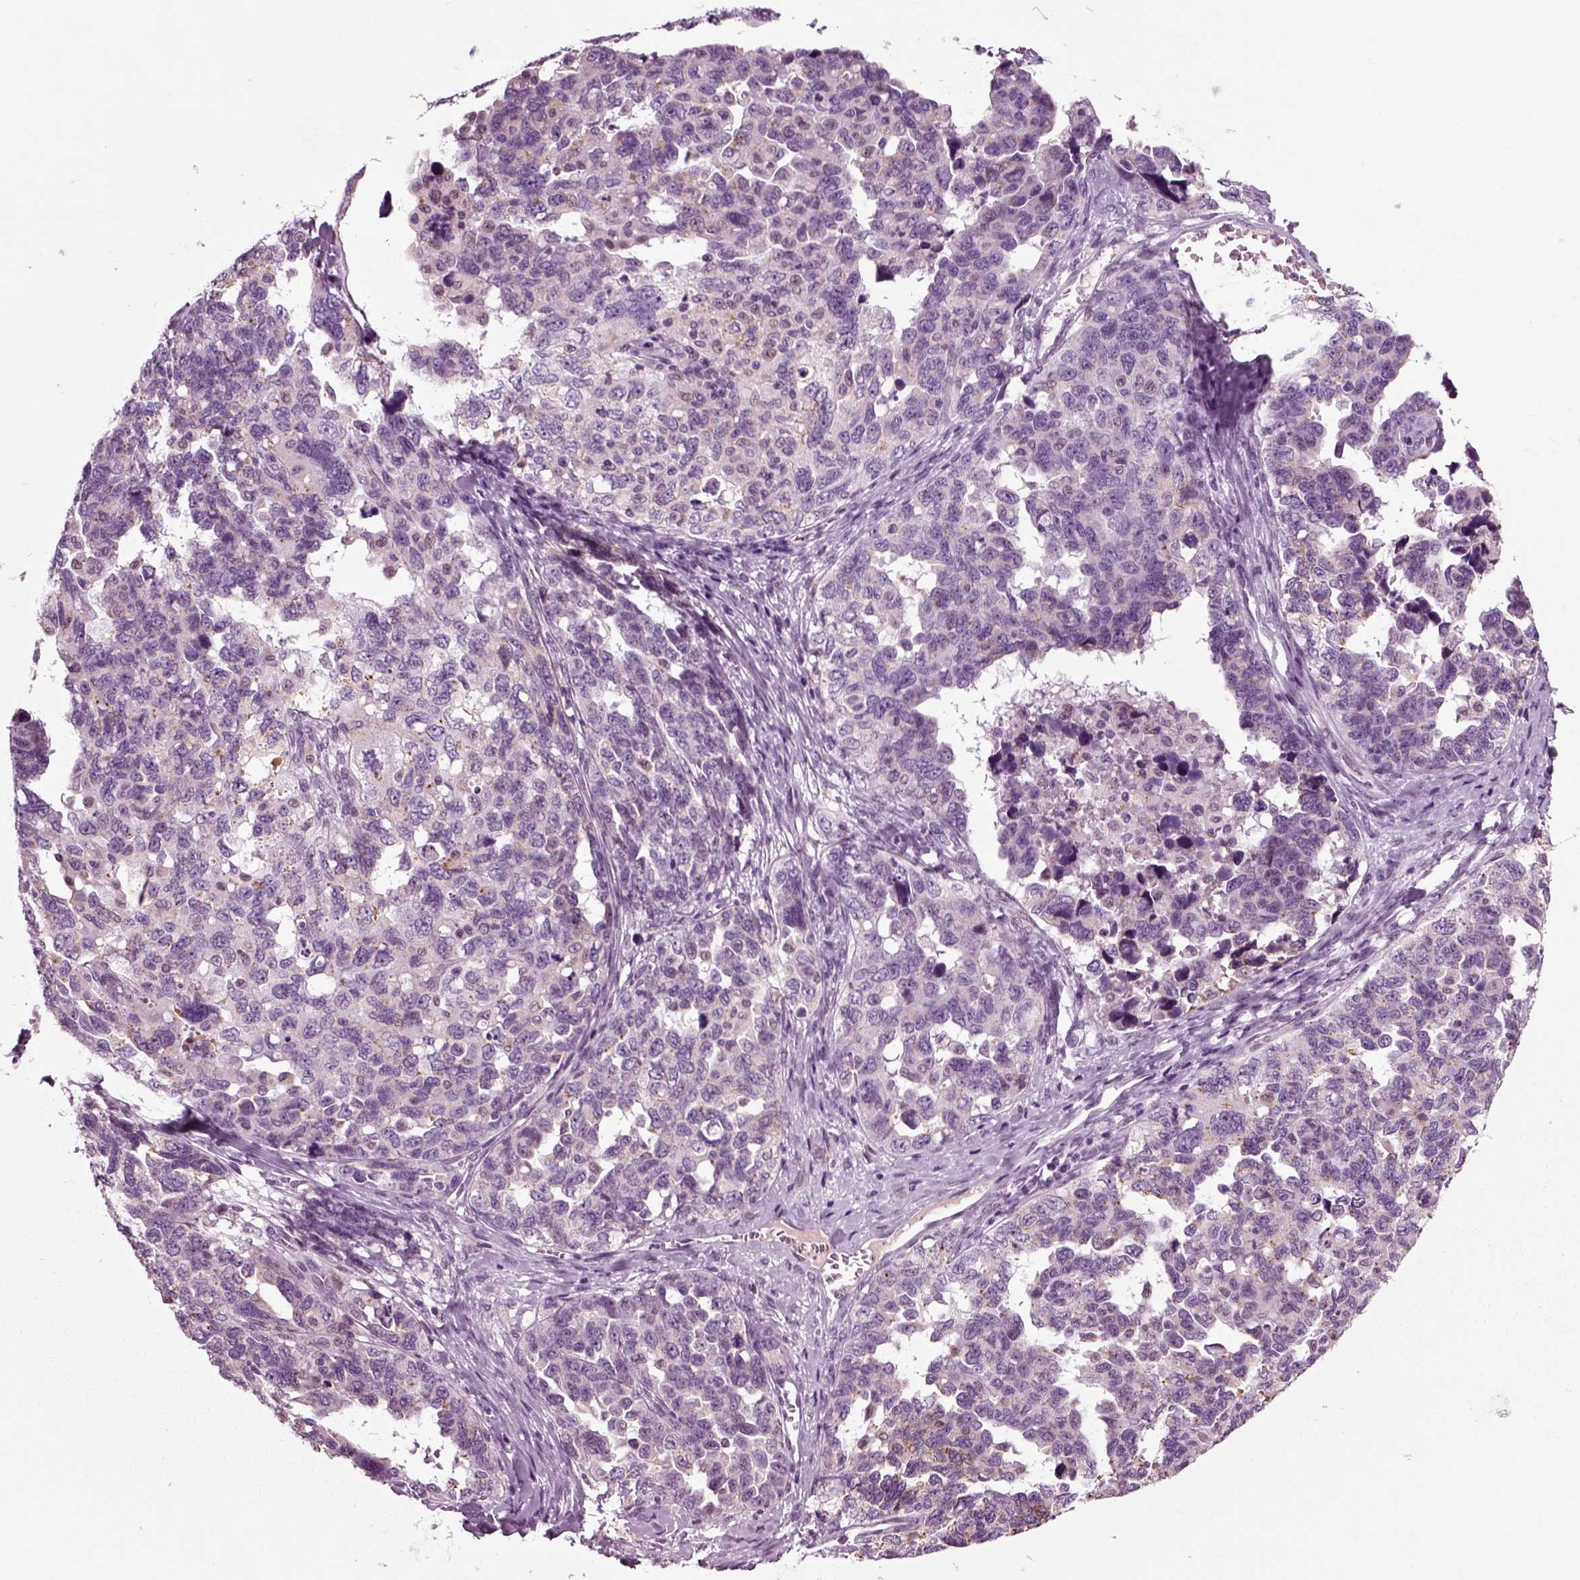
{"staining": {"intensity": "negative", "quantity": "none", "location": "none"}, "tissue": "ovarian cancer", "cell_type": "Tumor cells", "image_type": "cancer", "snomed": [{"axis": "morphology", "description": "Cystadenocarcinoma, serous, NOS"}, {"axis": "topography", "description": "Ovary"}], "caption": "Tumor cells are negative for brown protein staining in serous cystadenocarcinoma (ovarian).", "gene": "CHGB", "patient": {"sex": "female", "age": 69}}